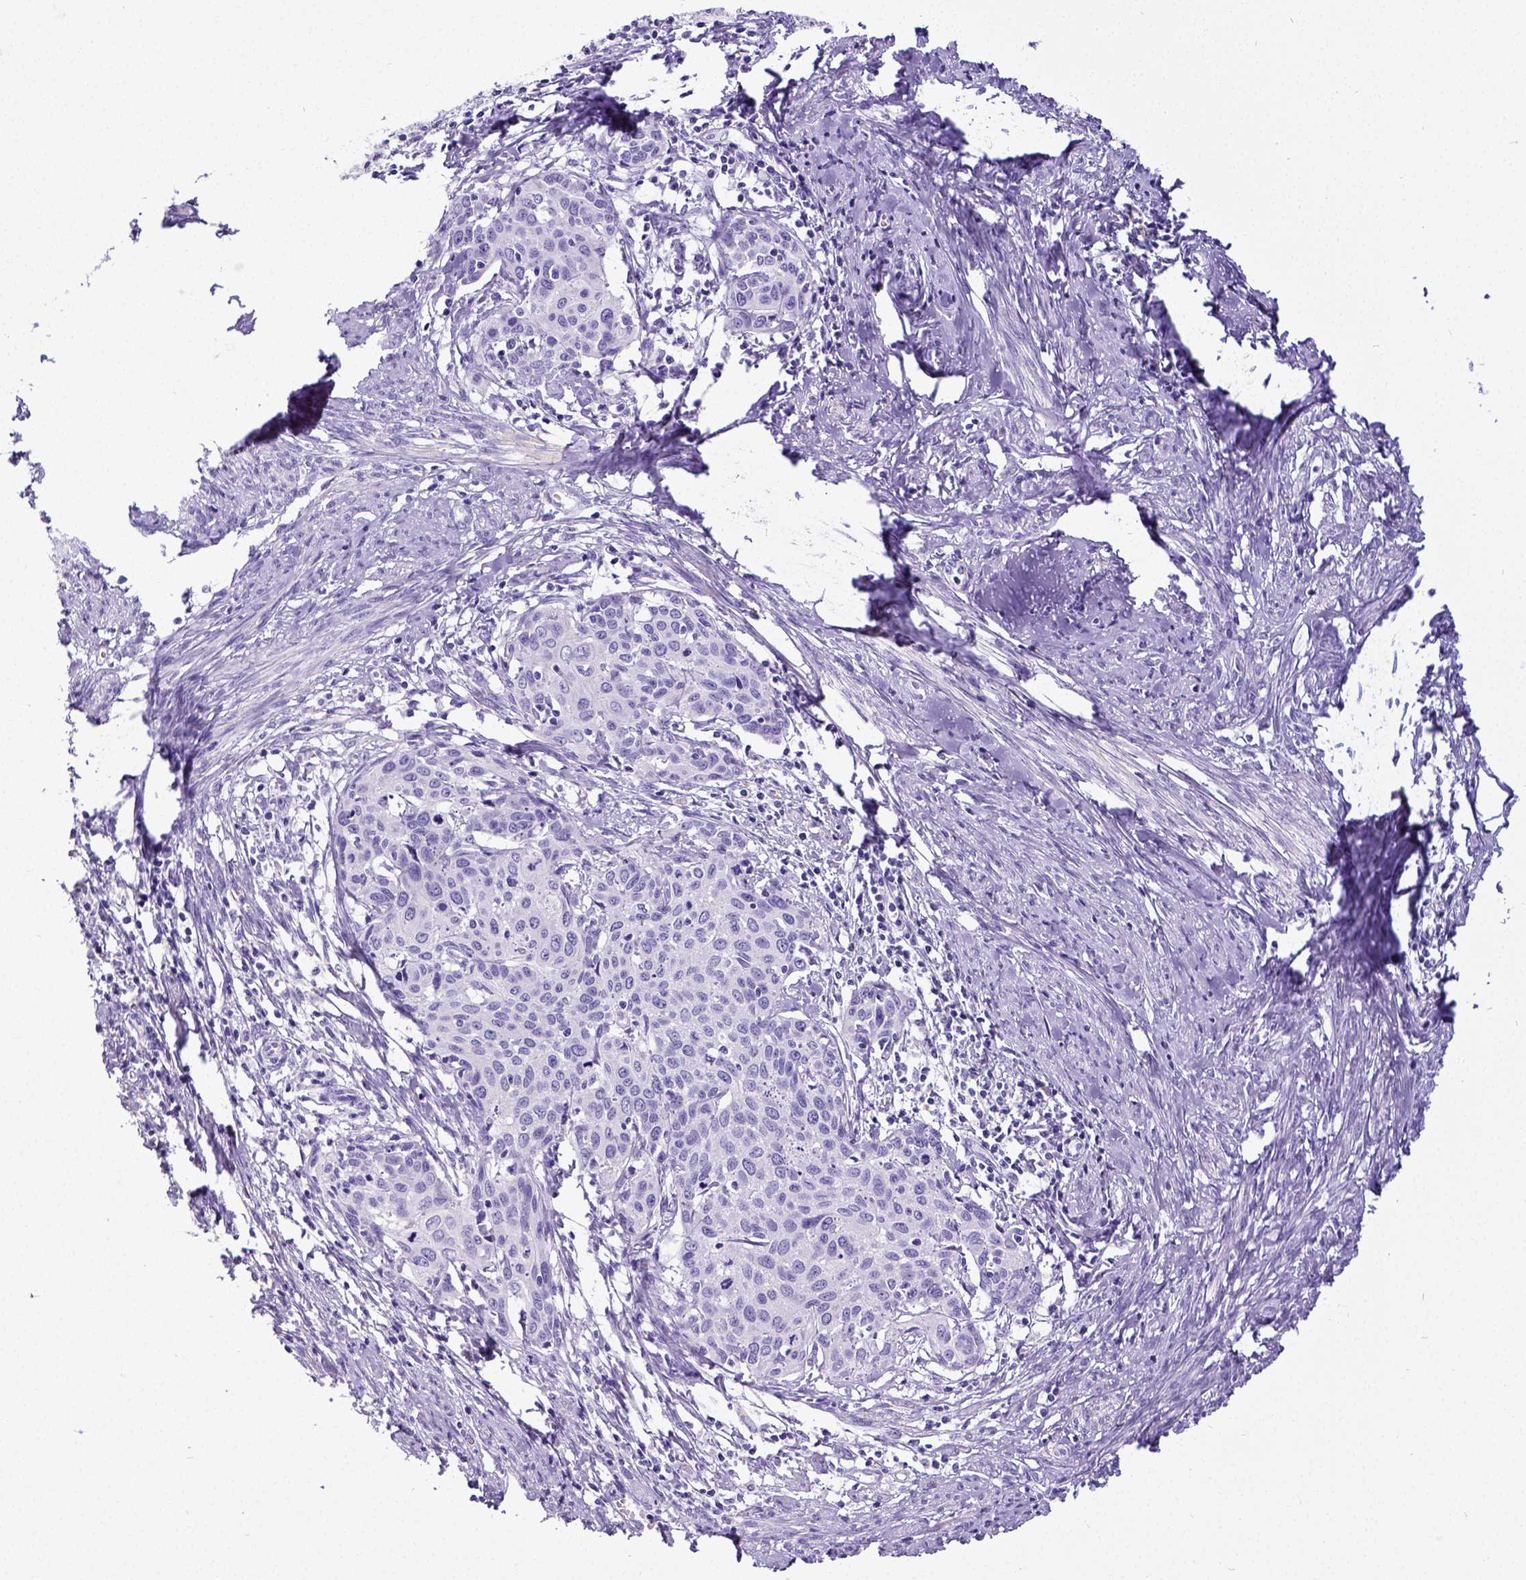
{"staining": {"intensity": "negative", "quantity": "none", "location": "none"}, "tissue": "cervical cancer", "cell_type": "Tumor cells", "image_type": "cancer", "snomed": [{"axis": "morphology", "description": "Squamous cell carcinoma, NOS"}, {"axis": "topography", "description": "Cervix"}], "caption": "There is no significant positivity in tumor cells of cervical cancer (squamous cell carcinoma).", "gene": "SATB2", "patient": {"sex": "female", "age": 62}}